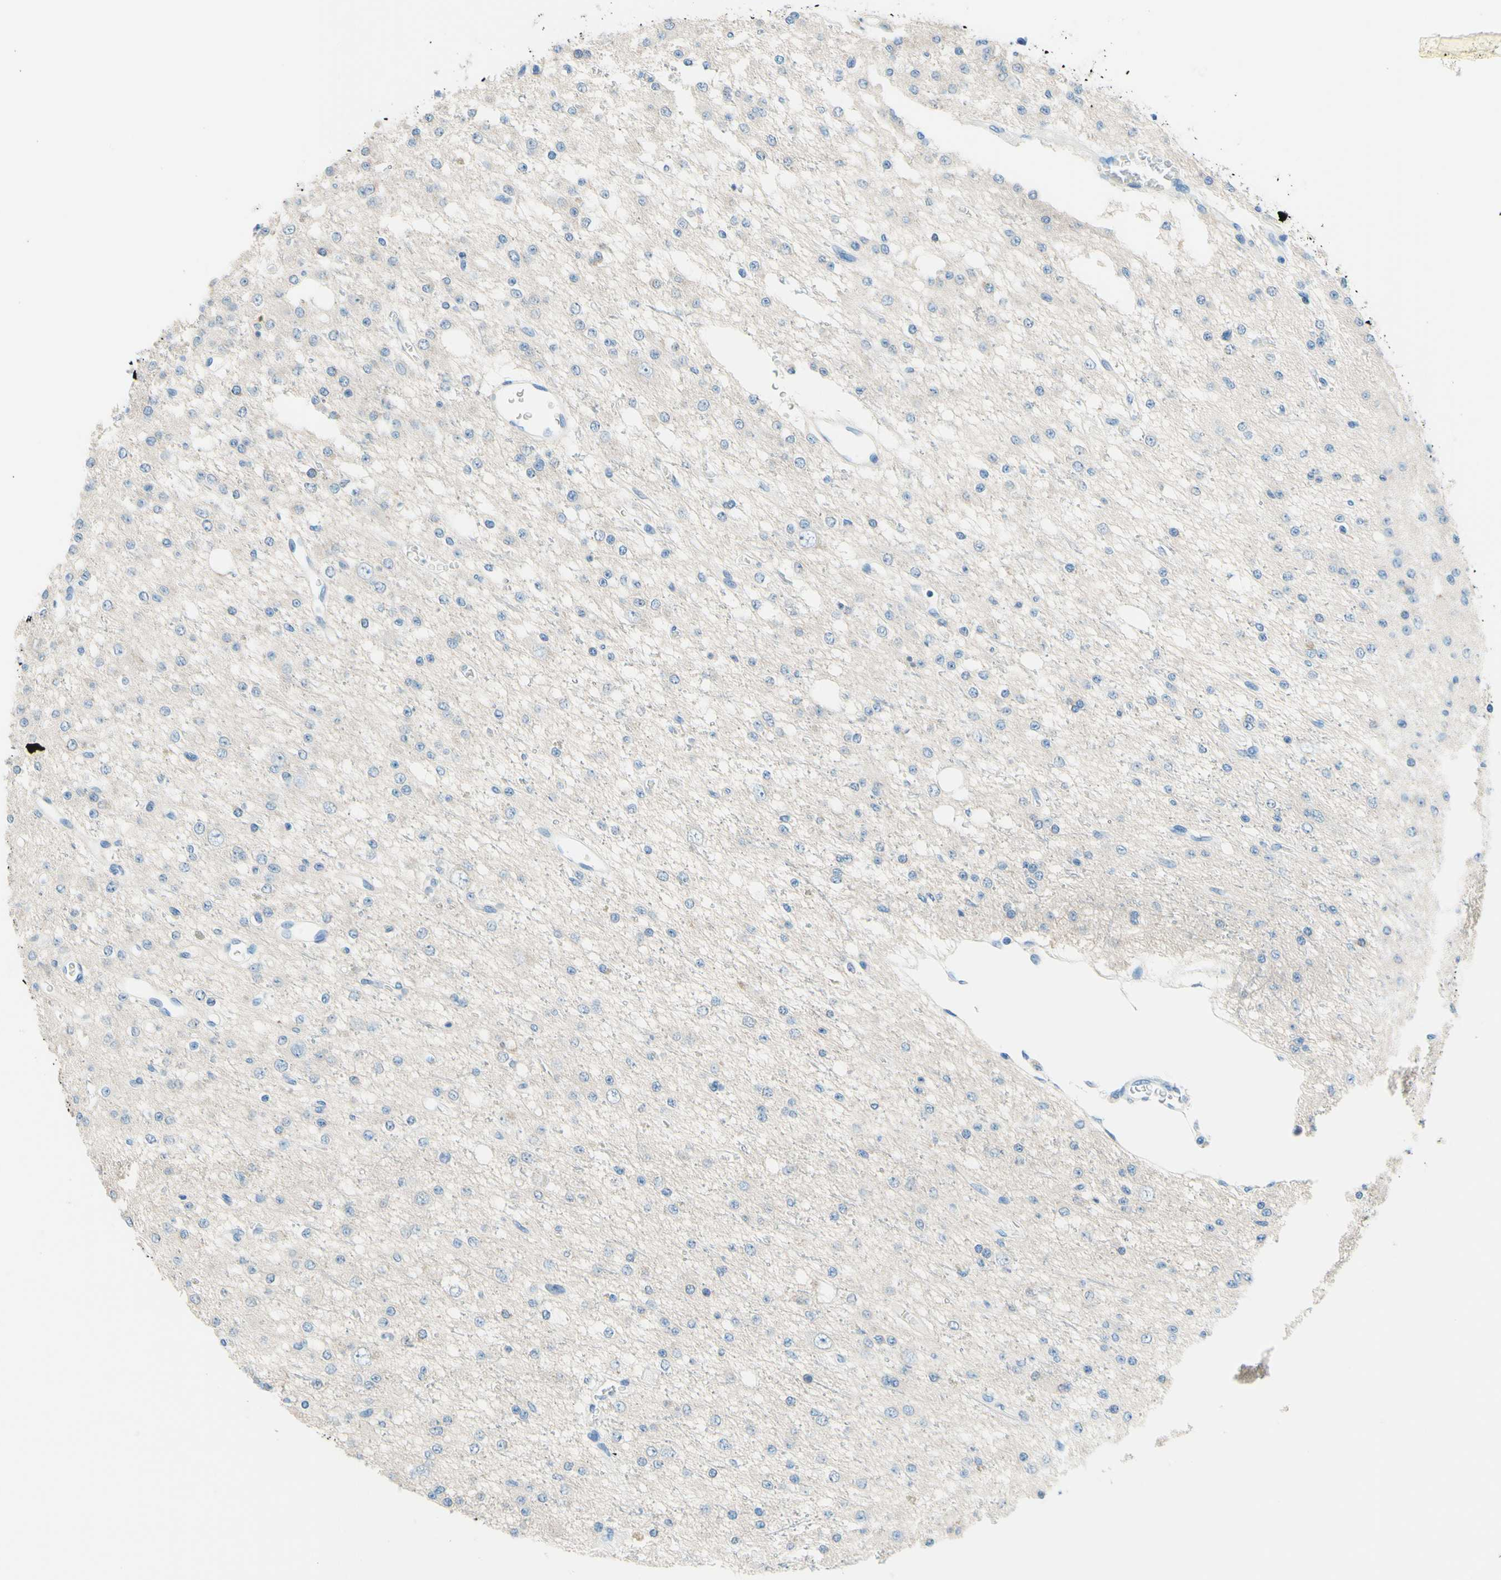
{"staining": {"intensity": "negative", "quantity": "none", "location": "none"}, "tissue": "glioma", "cell_type": "Tumor cells", "image_type": "cancer", "snomed": [{"axis": "morphology", "description": "Glioma, malignant, Low grade"}, {"axis": "topography", "description": "Brain"}], "caption": "A high-resolution image shows immunohistochemistry staining of glioma, which shows no significant positivity in tumor cells. Brightfield microscopy of immunohistochemistry stained with DAB (3,3'-diaminobenzidine) (brown) and hematoxylin (blue), captured at high magnification.", "gene": "PASD1", "patient": {"sex": "male", "age": 38}}